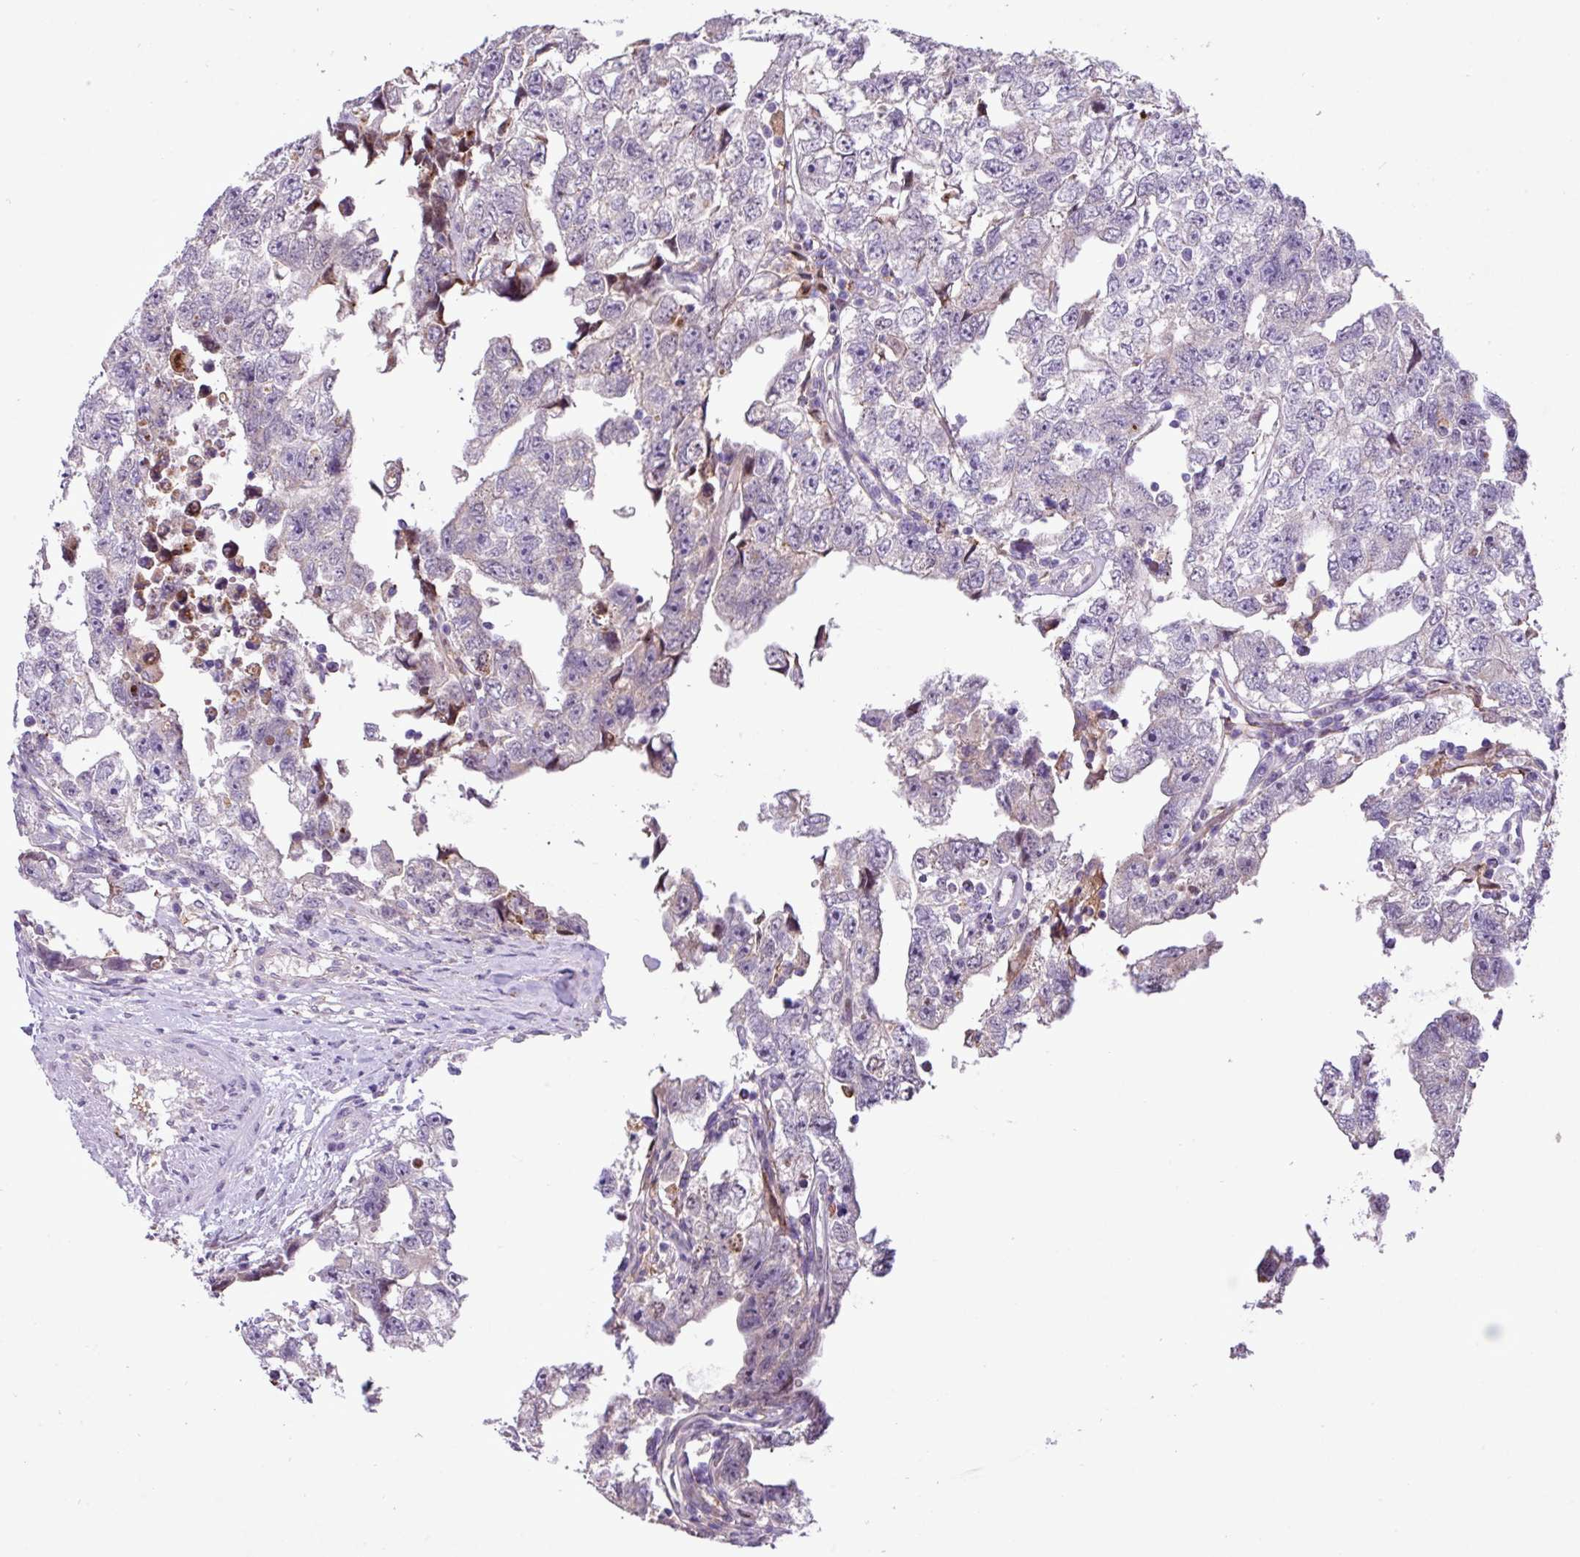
{"staining": {"intensity": "negative", "quantity": "none", "location": "none"}, "tissue": "testis cancer", "cell_type": "Tumor cells", "image_type": "cancer", "snomed": [{"axis": "morphology", "description": "Carcinoma, Embryonal, NOS"}, {"axis": "topography", "description": "Testis"}], "caption": "Testis embryonal carcinoma stained for a protein using immunohistochemistry (IHC) exhibits no positivity tumor cells.", "gene": "RPP25L", "patient": {"sex": "male", "age": 22}}